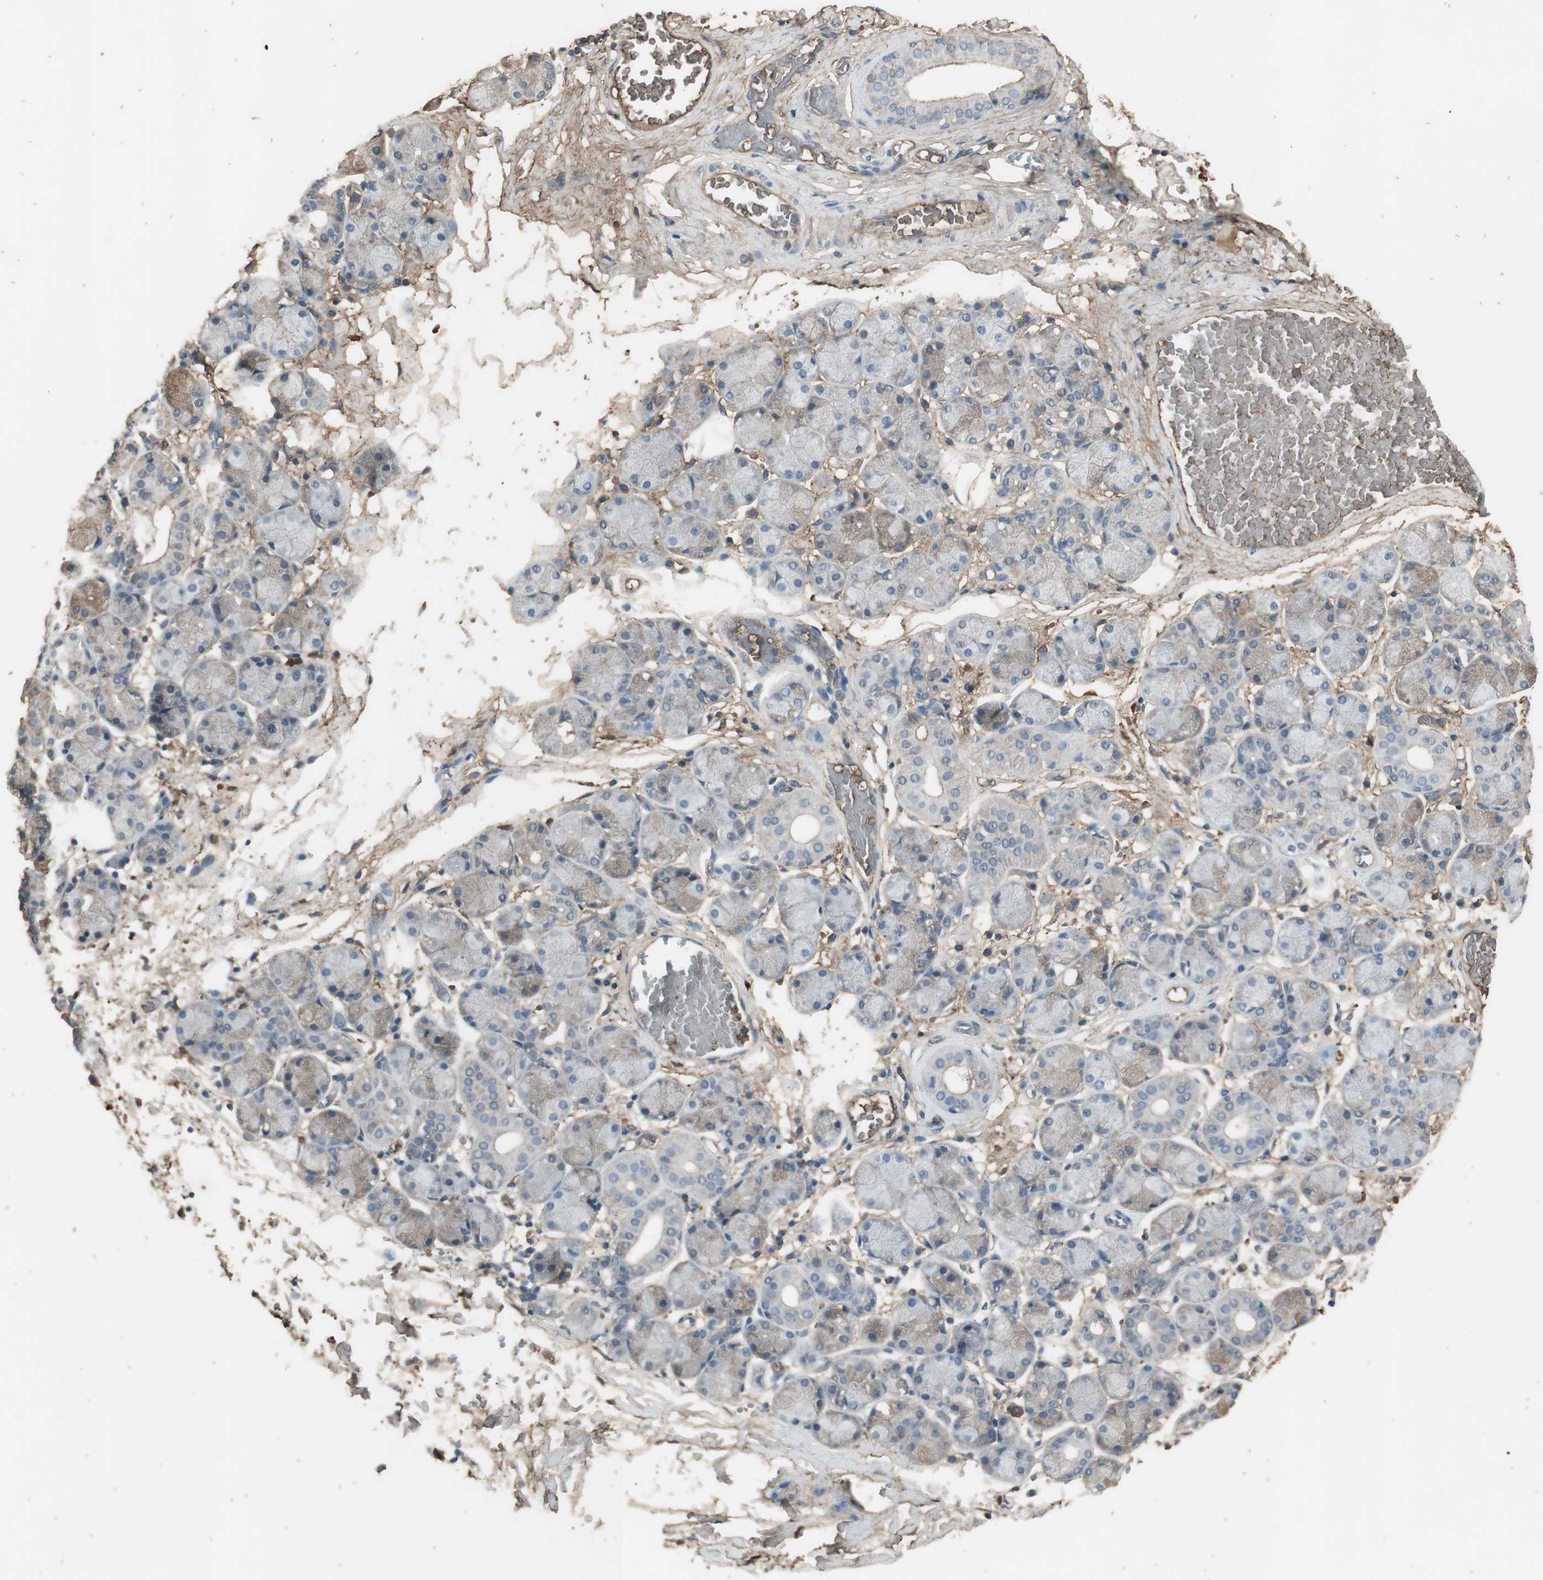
{"staining": {"intensity": "weak", "quantity": "<25%", "location": "cytoplasmic/membranous"}, "tissue": "salivary gland", "cell_type": "Glandular cells", "image_type": "normal", "snomed": [{"axis": "morphology", "description": "Normal tissue, NOS"}, {"axis": "topography", "description": "Salivary gland"}], "caption": "Photomicrograph shows no protein positivity in glandular cells of unremarkable salivary gland. The staining is performed using DAB (3,3'-diaminobenzidine) brown chromogen with nuclei counter-stained in using hematoxylin.", "gene": "MMP14", "patient": {"sex": "female", "age": 24}}